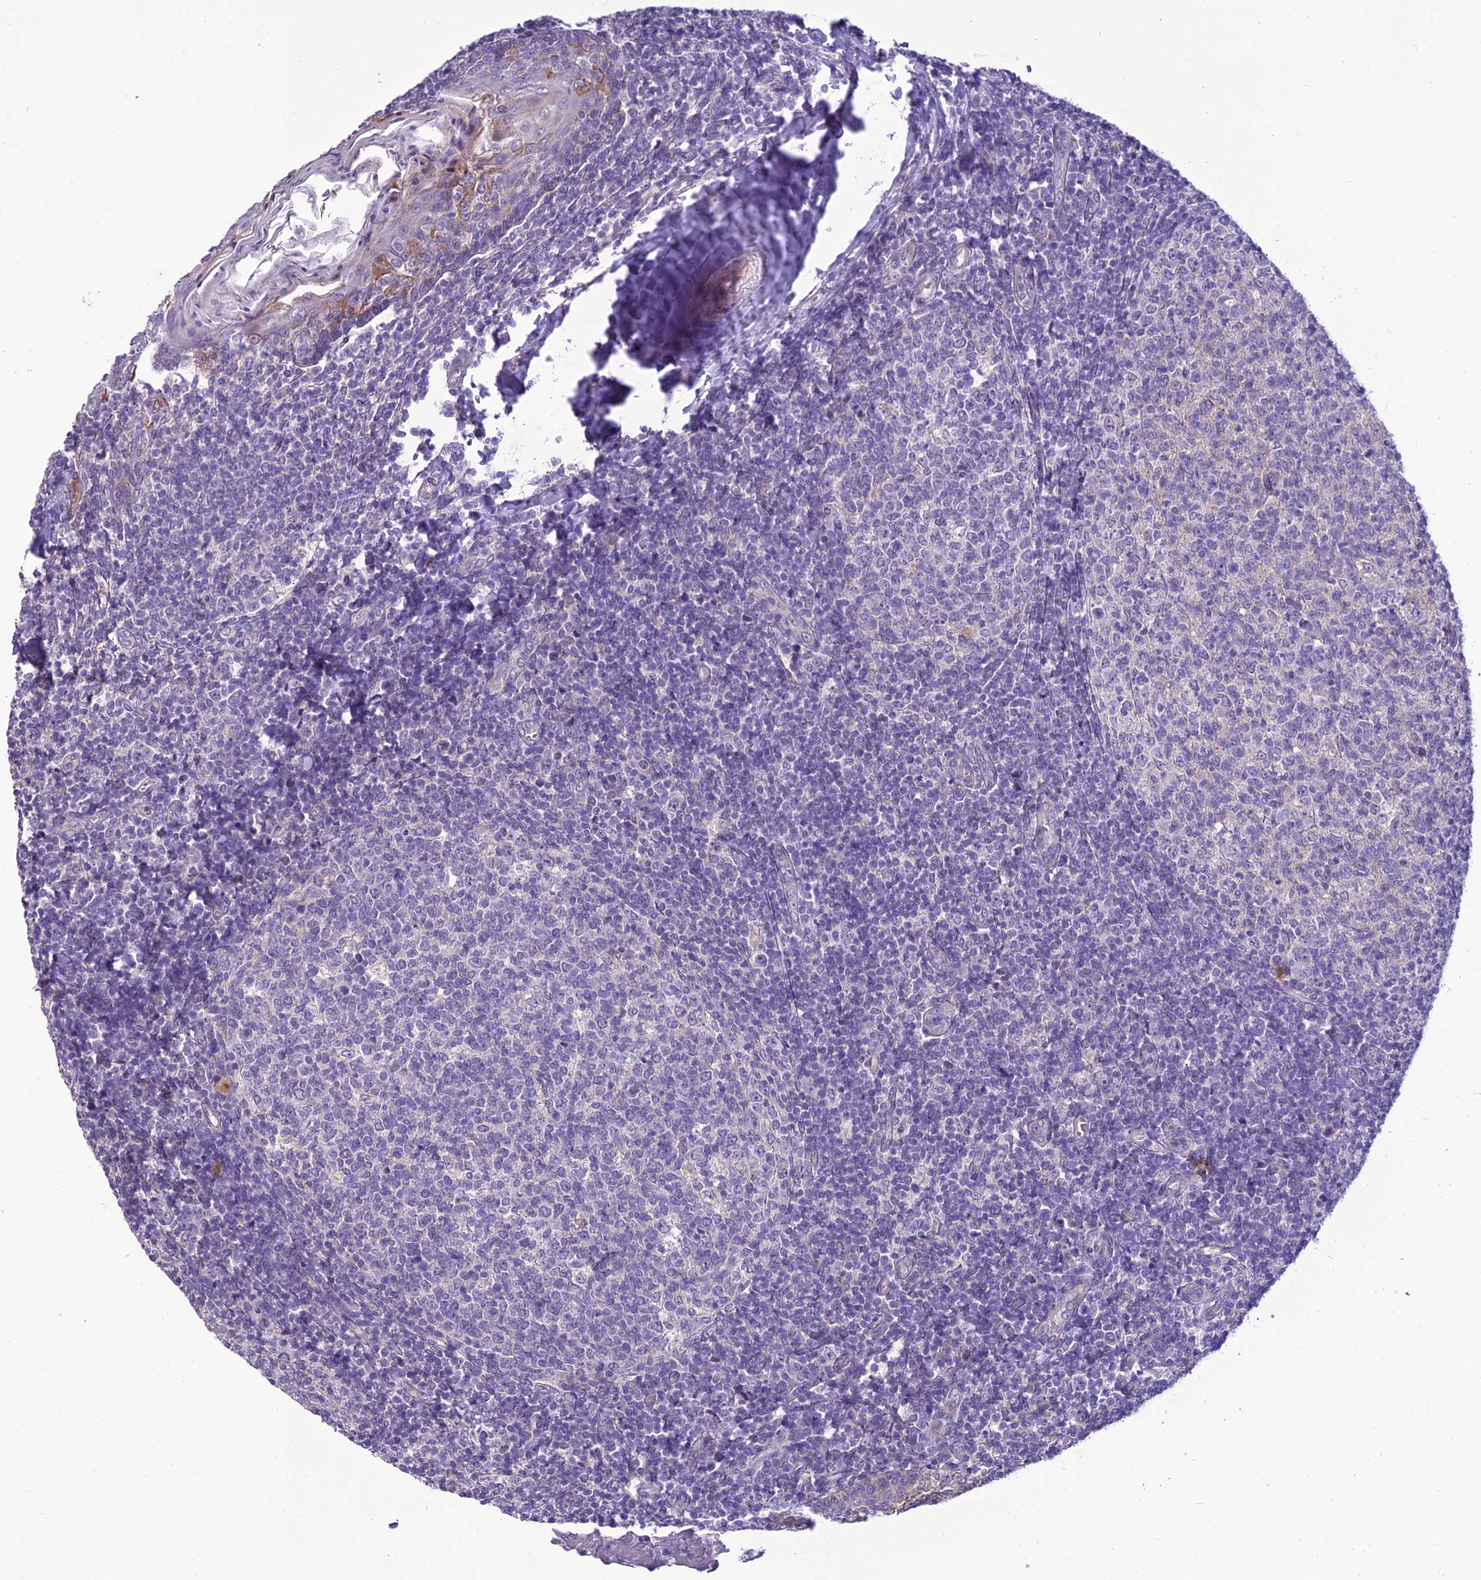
{"staining": {"intensity": "negative", "quantity": "none", "location": "none"}, "tissue": "tonsil", "cell_type": "Germinal center cells", "image_type": "normal", "snomed": [{"axis": "morphology", "description": "Normal tissue, NOS"}, {"axis": "topography", "description": "Tonsil"}], "caption": "Normal tonsil was stained to show a protein in brown. There is no significant expression in germinal center cells. The staining was performed using DAB to visualize the protein expression in brown, while the nuclei were stained in blue with hematoxylin (Magnification: 20x).", "gene": "SCRT1", "patient": {"sex": "female", "age": 19}}